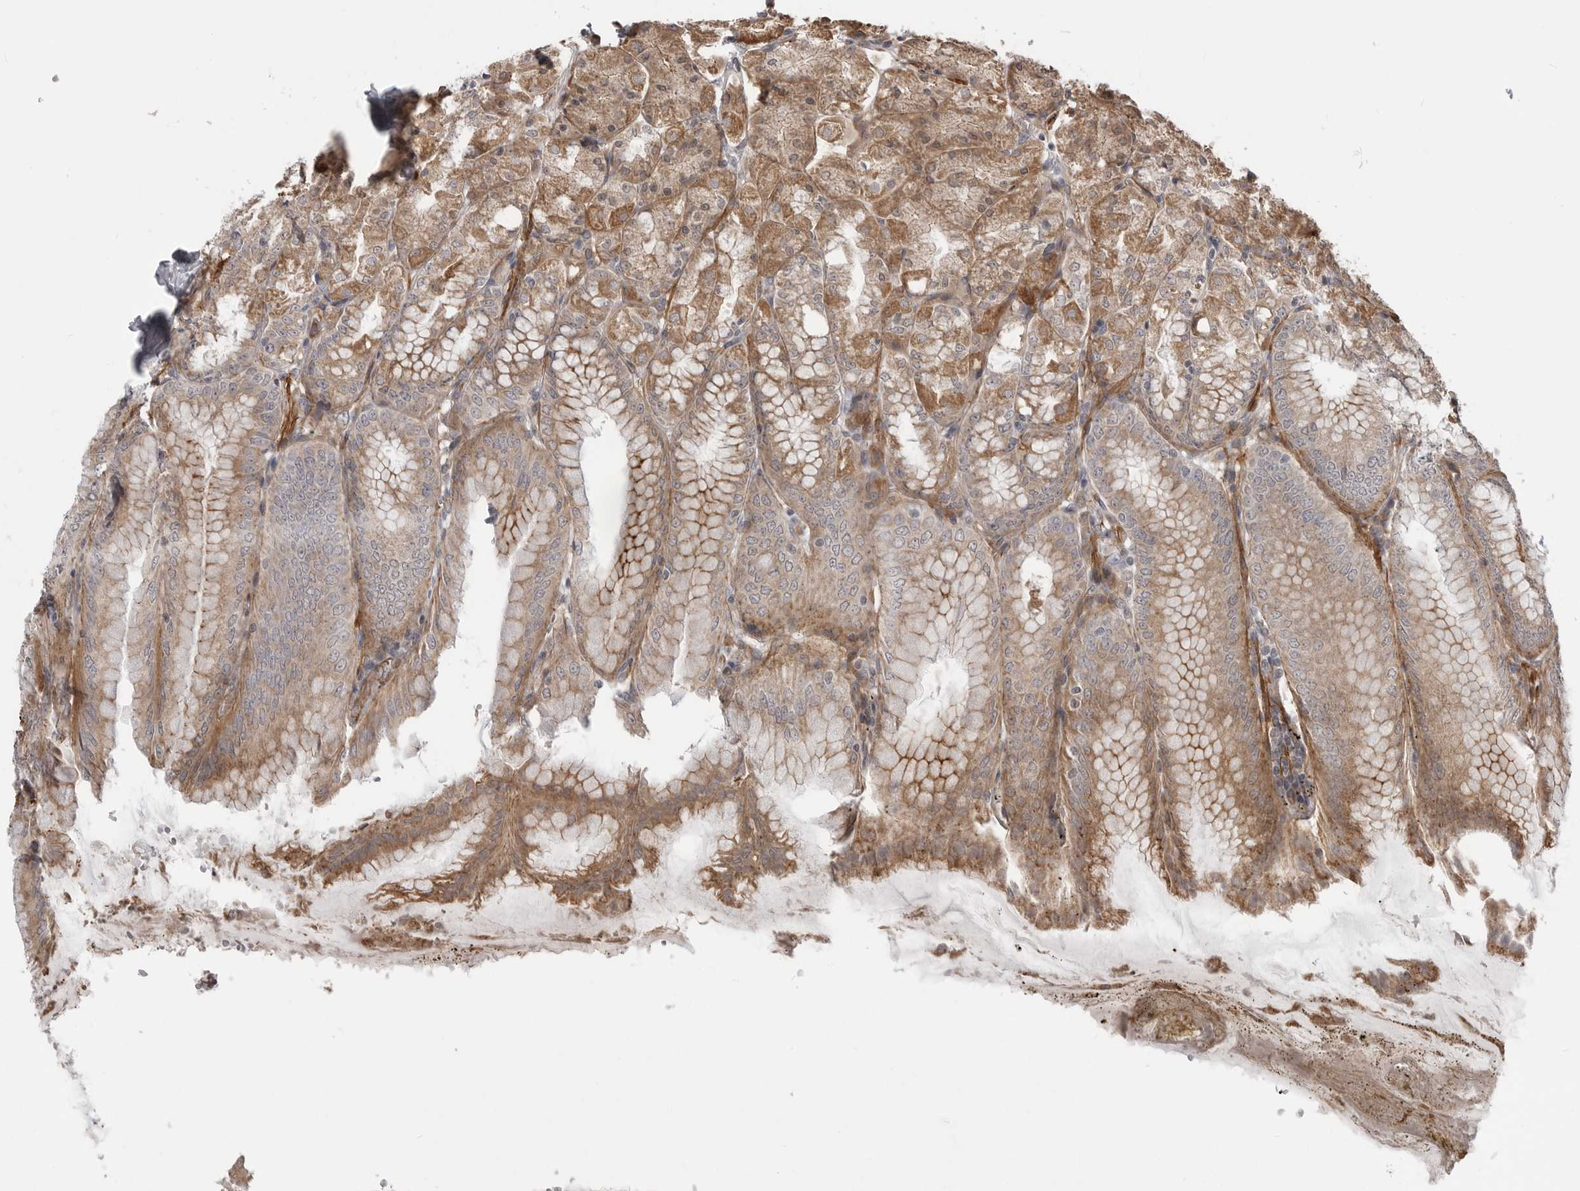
{"staining": {"intensity": "moderate", "quantity": ">75%", "location": "cytoplasmic/membranous"}, "tissue": "stomach", "cell_type": "Glandular cells", "image_type": "normal", "snomed": [{"axis": "morphology", "description": "Normal tissue, NOS"}, {"axis": "topography", "description": "Stomach, lower"}], "caption": "Immunohistochemistry image of benign stomach stained for a protein (brown), which demonstrates medium levels of moderate cytoplasmic/membranous staining in approximately >75% of glandular cells.", "gene": "SCP2", "patient": {"sex": "male", "age": 71}}